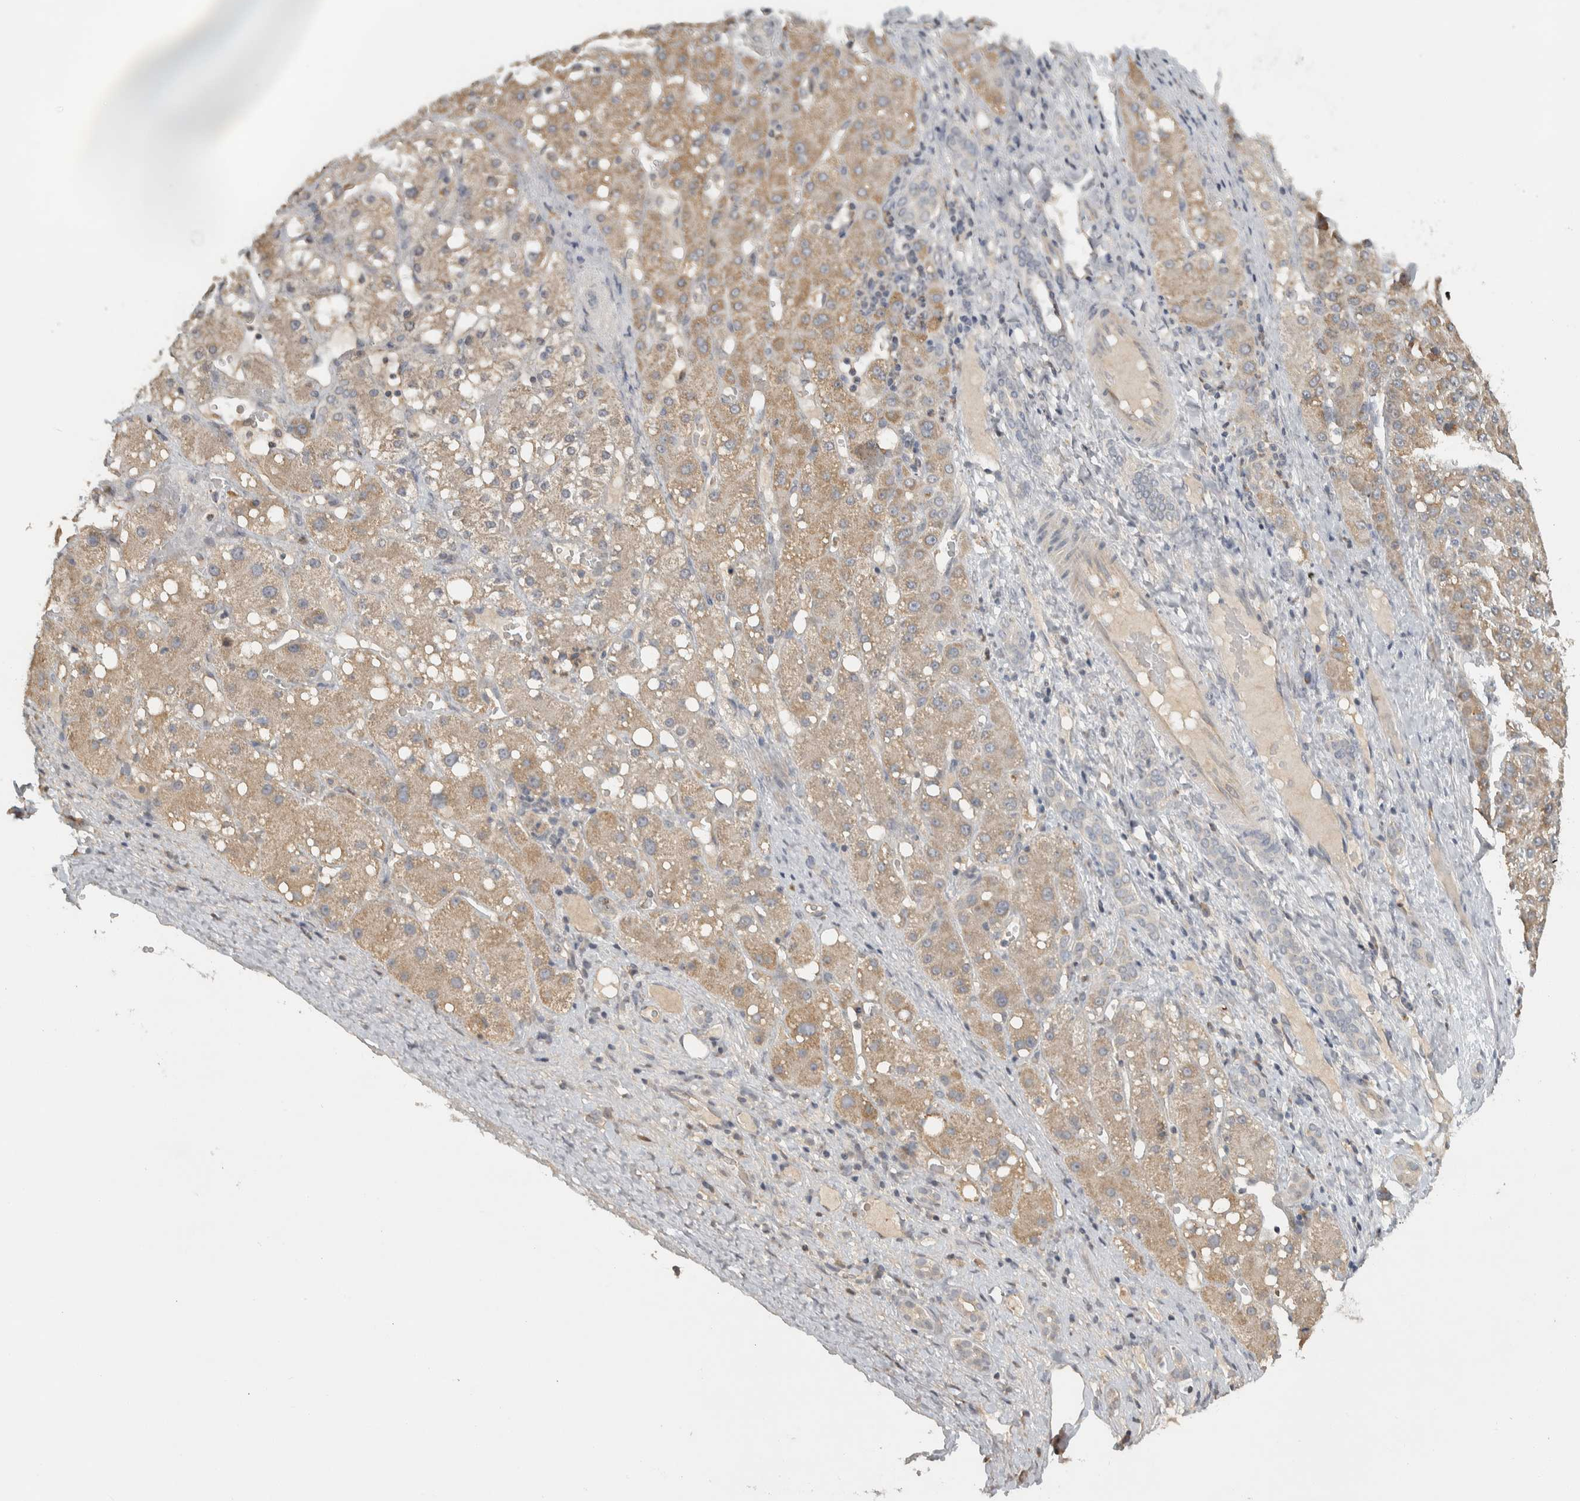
{"staining": {"intensity": "moderate", "quantity": "25%-75%", "location": "cytoplasmic/membranous"}, "tissue": "liver cancer", "cell_type": "Tumor cells", "image_type": "cancer", "snomed": [{"axis": "morphology", "description": "Carcinoma, Hepatocellular, NOS"}, {"axis": "topography", "description": "Liver"}], "caption": "There is medium levels of moderate cytoplasmic/membranous expression in tumor cells of liver cancer, as demonstrated by immunohistochemical staining (brown color).", "gene": "EIF3H", "patient": {"sex": "male", "age": 67}}